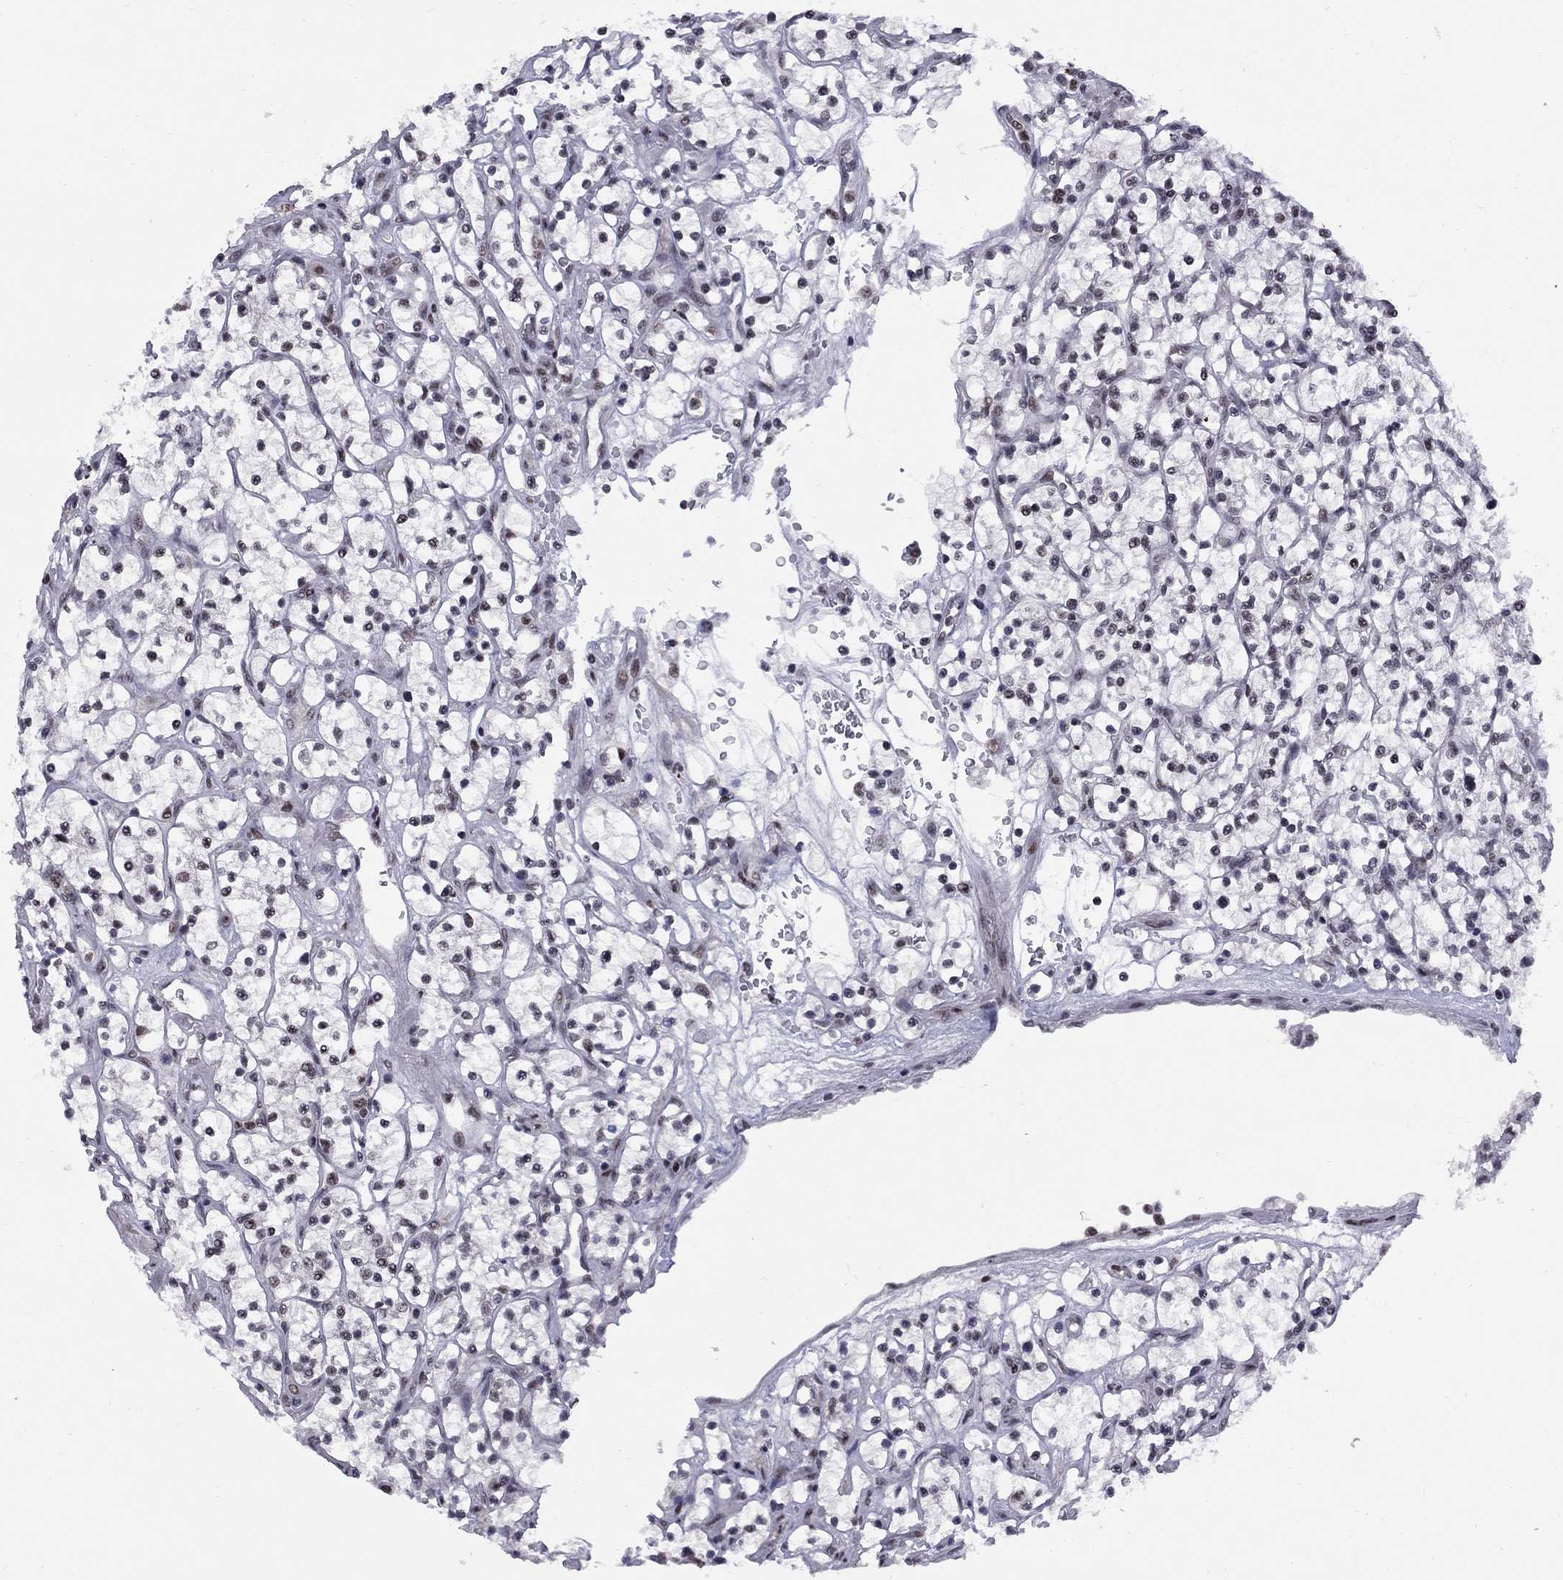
{"staining": {"intensity": "negative", "quantity": "none", "location": "none"}, "tissue": "renal cancer", "cell_type": "Tumor cells", "image_type": "cancer", "snomed": [{"axis": "morphology", "description": "Adenocarcinoma, NOS"}, {"axis": "topography", "description": "Kidney"}], "caption": "A photomicrograph of adenocarcinoma (renal) stained for a protein exhibits no brown staining in tumor cells.", "gene": "TAF9", "patient": {"sex": "female", "age": 64}}